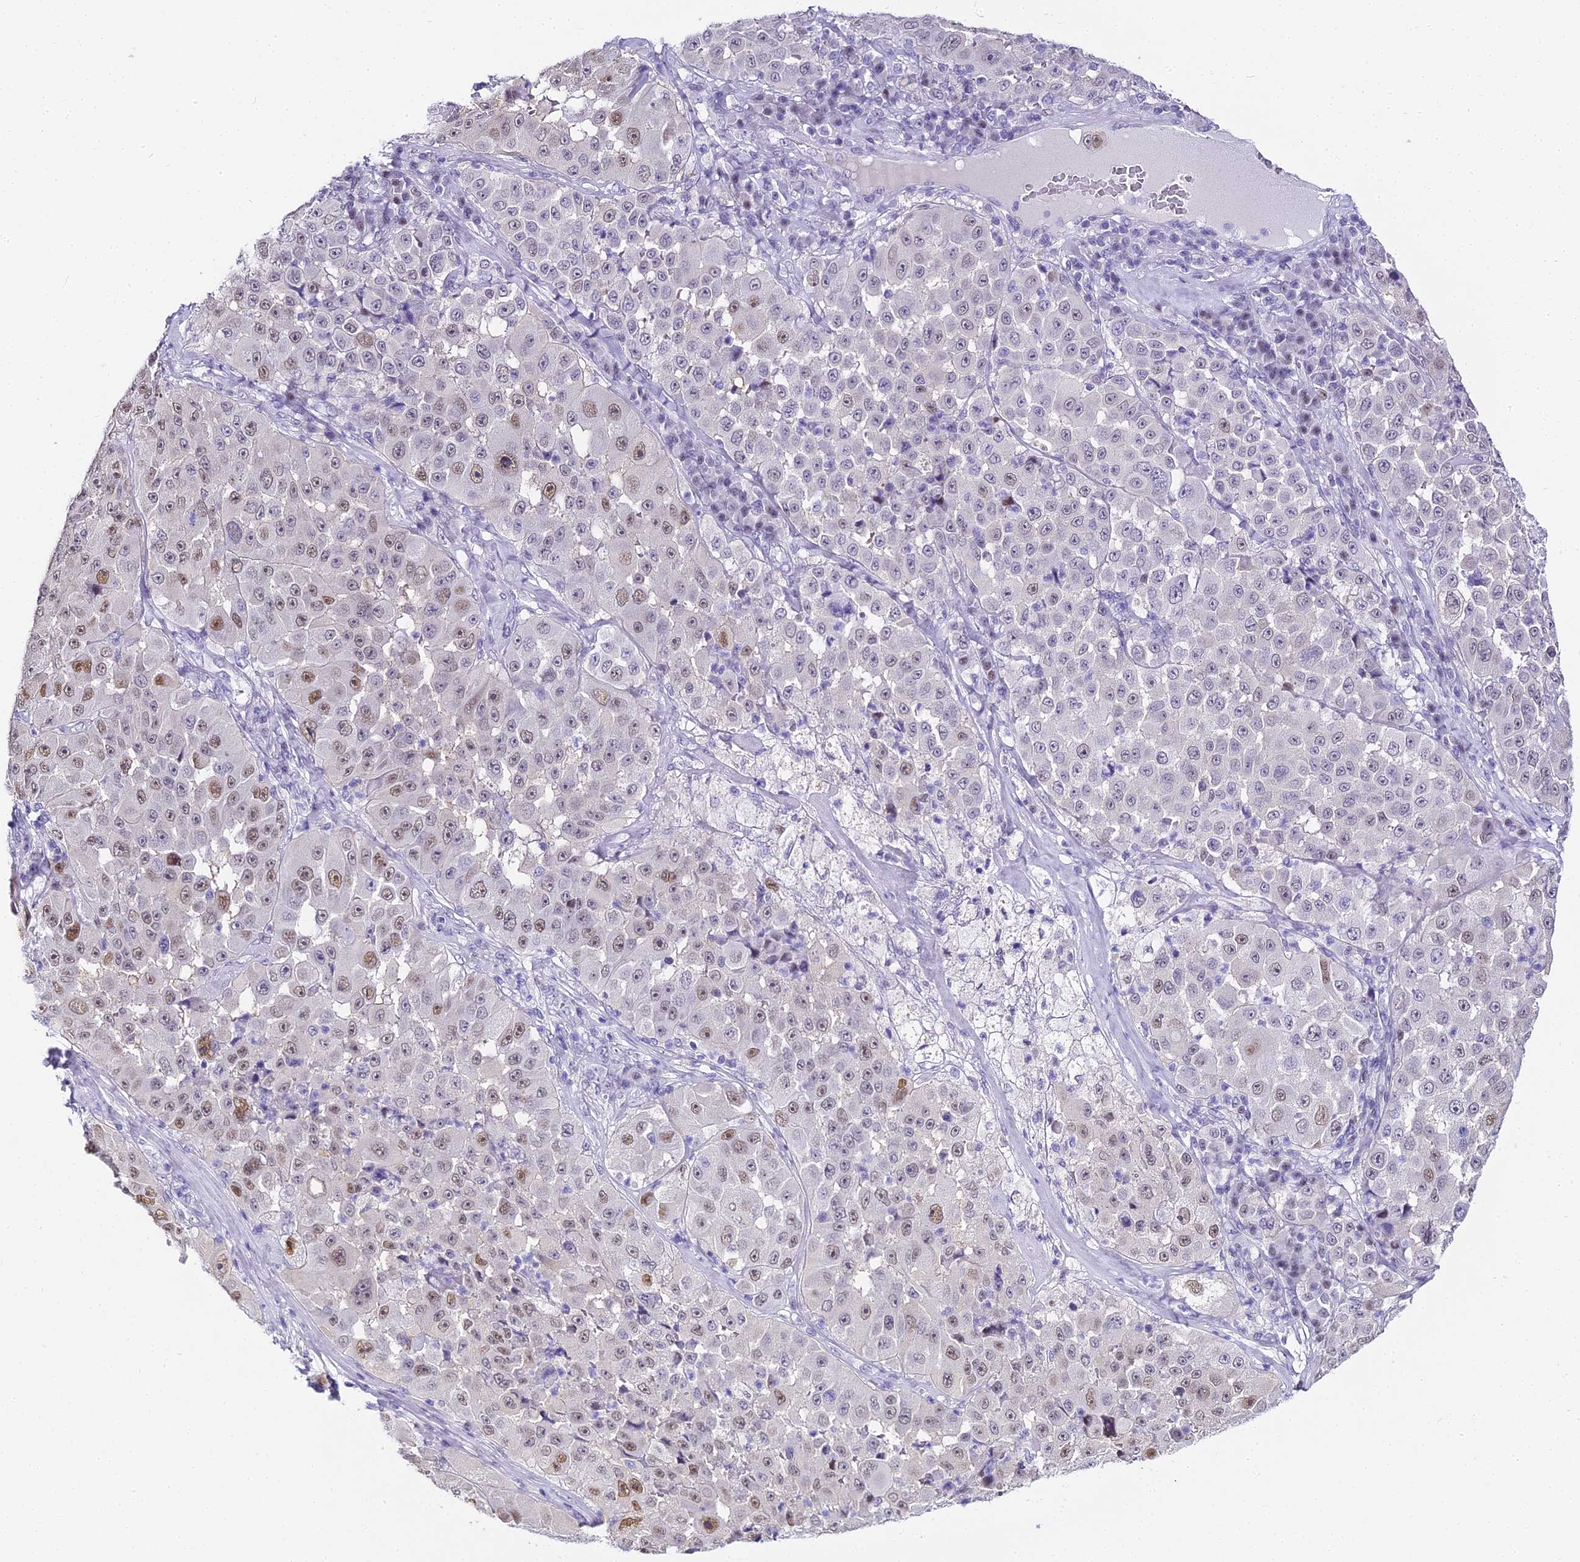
{"staining": {"intensity": "weak", "quantity": "25%-75%", "location": "nuclear"}, "tissue": "melanoma", "cell_type": "Tumor cells", "image_type": "cancer", "snomed": [{"axis": "morphology", "description": "Malignant melanoma, Metastatic site"}, {"axis": "topography", "description": "Lymph node"}], "caption": "Protein expression by immunohistochemistry (IHC) shows weak nuclear expression in approximately 25%-75% of tumor cells in malignant melanoma (metastatic site). Using DAB (brown) and hematoxylin (blue) stains, captured at high magnification using brightfield microscopy.", "gene": "ABHD14A-ACY1", "patient": {"sex": "male", "age": 62}}